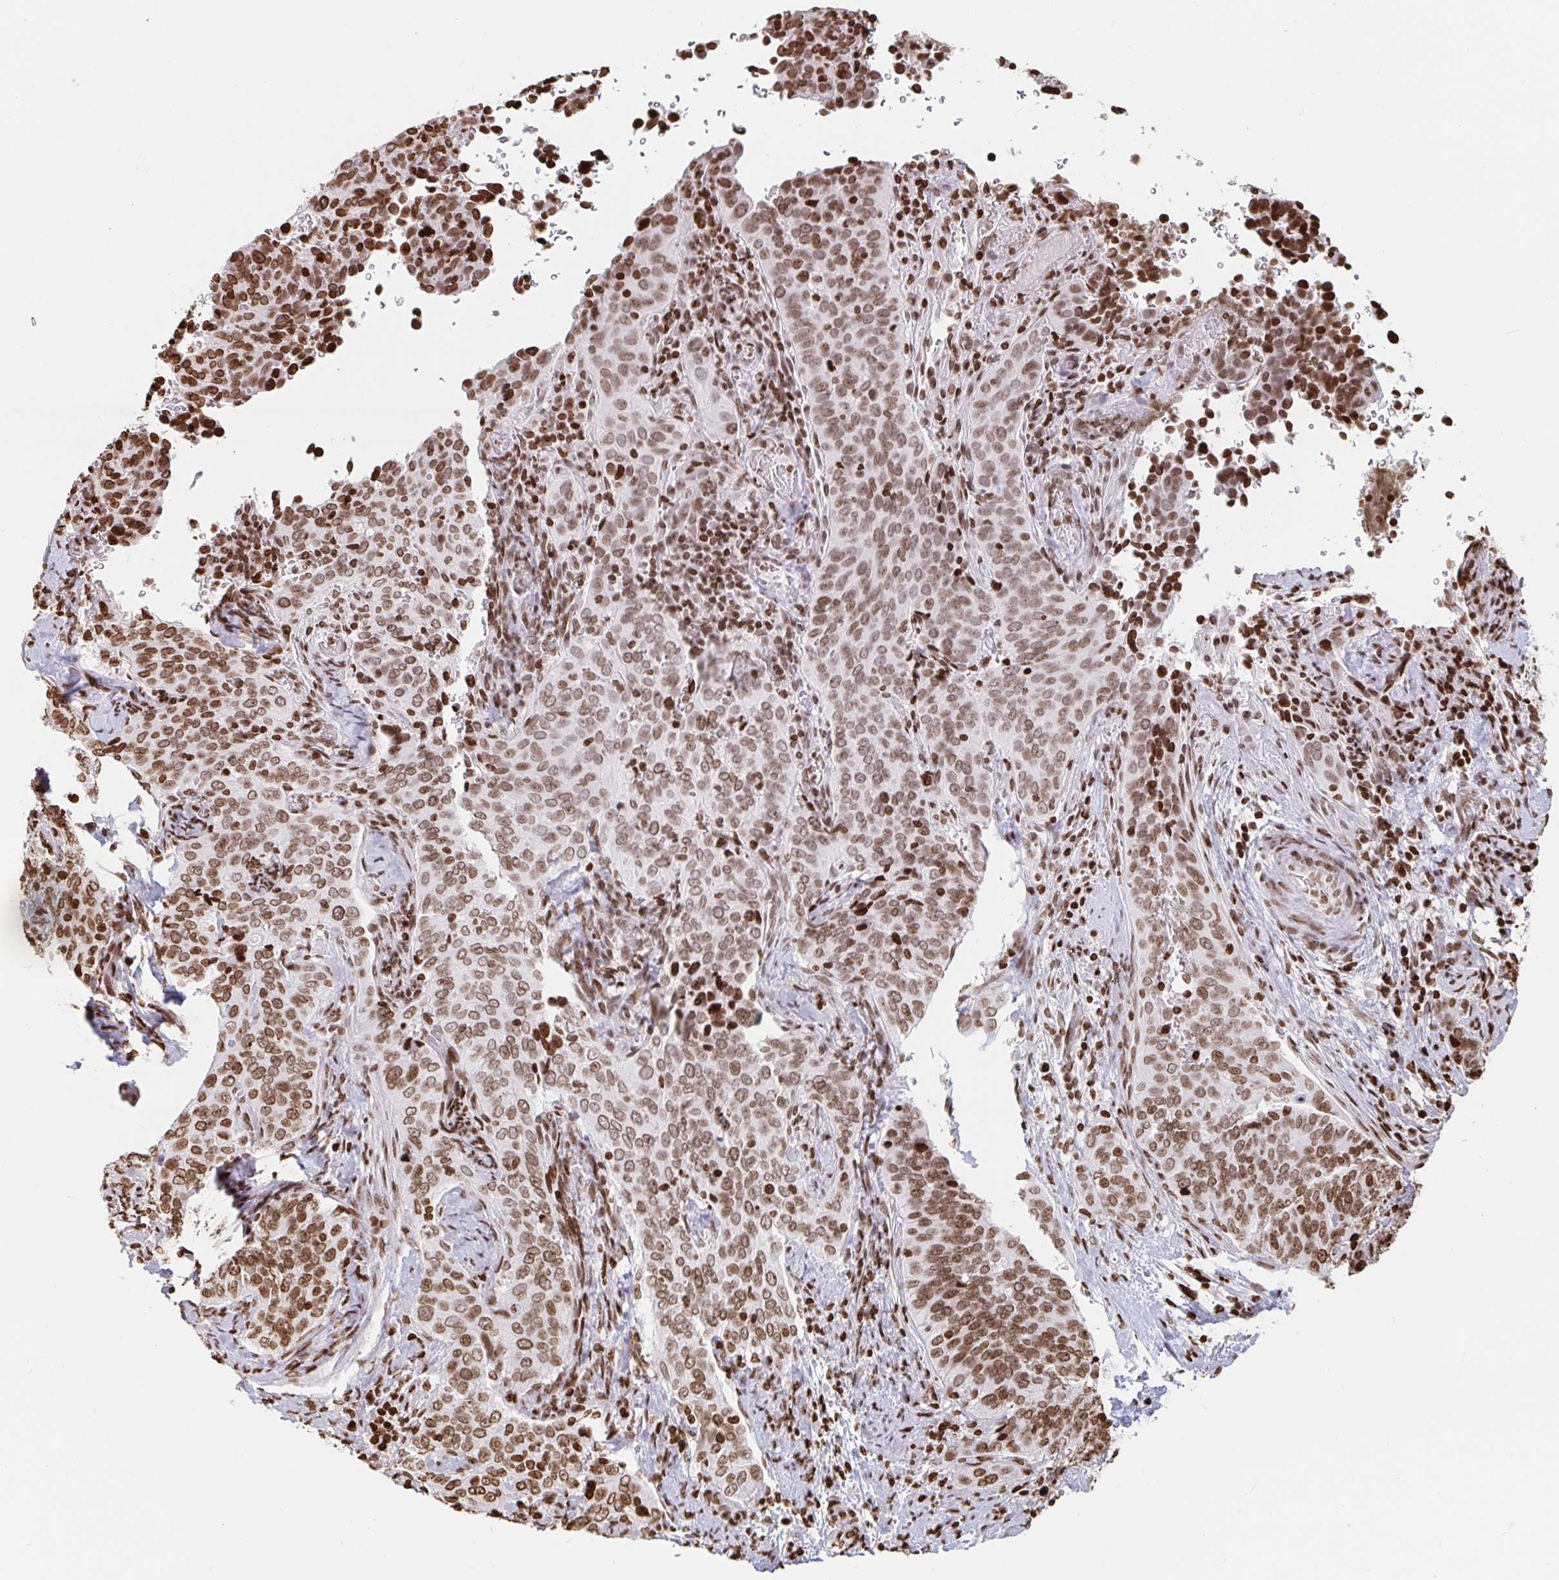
{"staining": {"intensity": "moderate", "quantity": ">75%", "location": "nuclear"}, "tissue": "cervical cancer", "cell_type": "Tumor cells", "image_type": "cancer", "snomed": [{"axis": "morphology", "description": "Squamous cell carcinoma, NOS"}, {"axis": "topography", "description": "Cervix"}], "caption": "A brown stain highlights moderate nuclear staining of a protein in human cervical cancer (squamous cell carcinoma) tumor cells. (Stains: DAB in brown, nuclei in blue, Microscopy: brightfield microscopy at high magnification).", "gene": "H2BC5", "patient": {"sex": "female", "age": 38}}